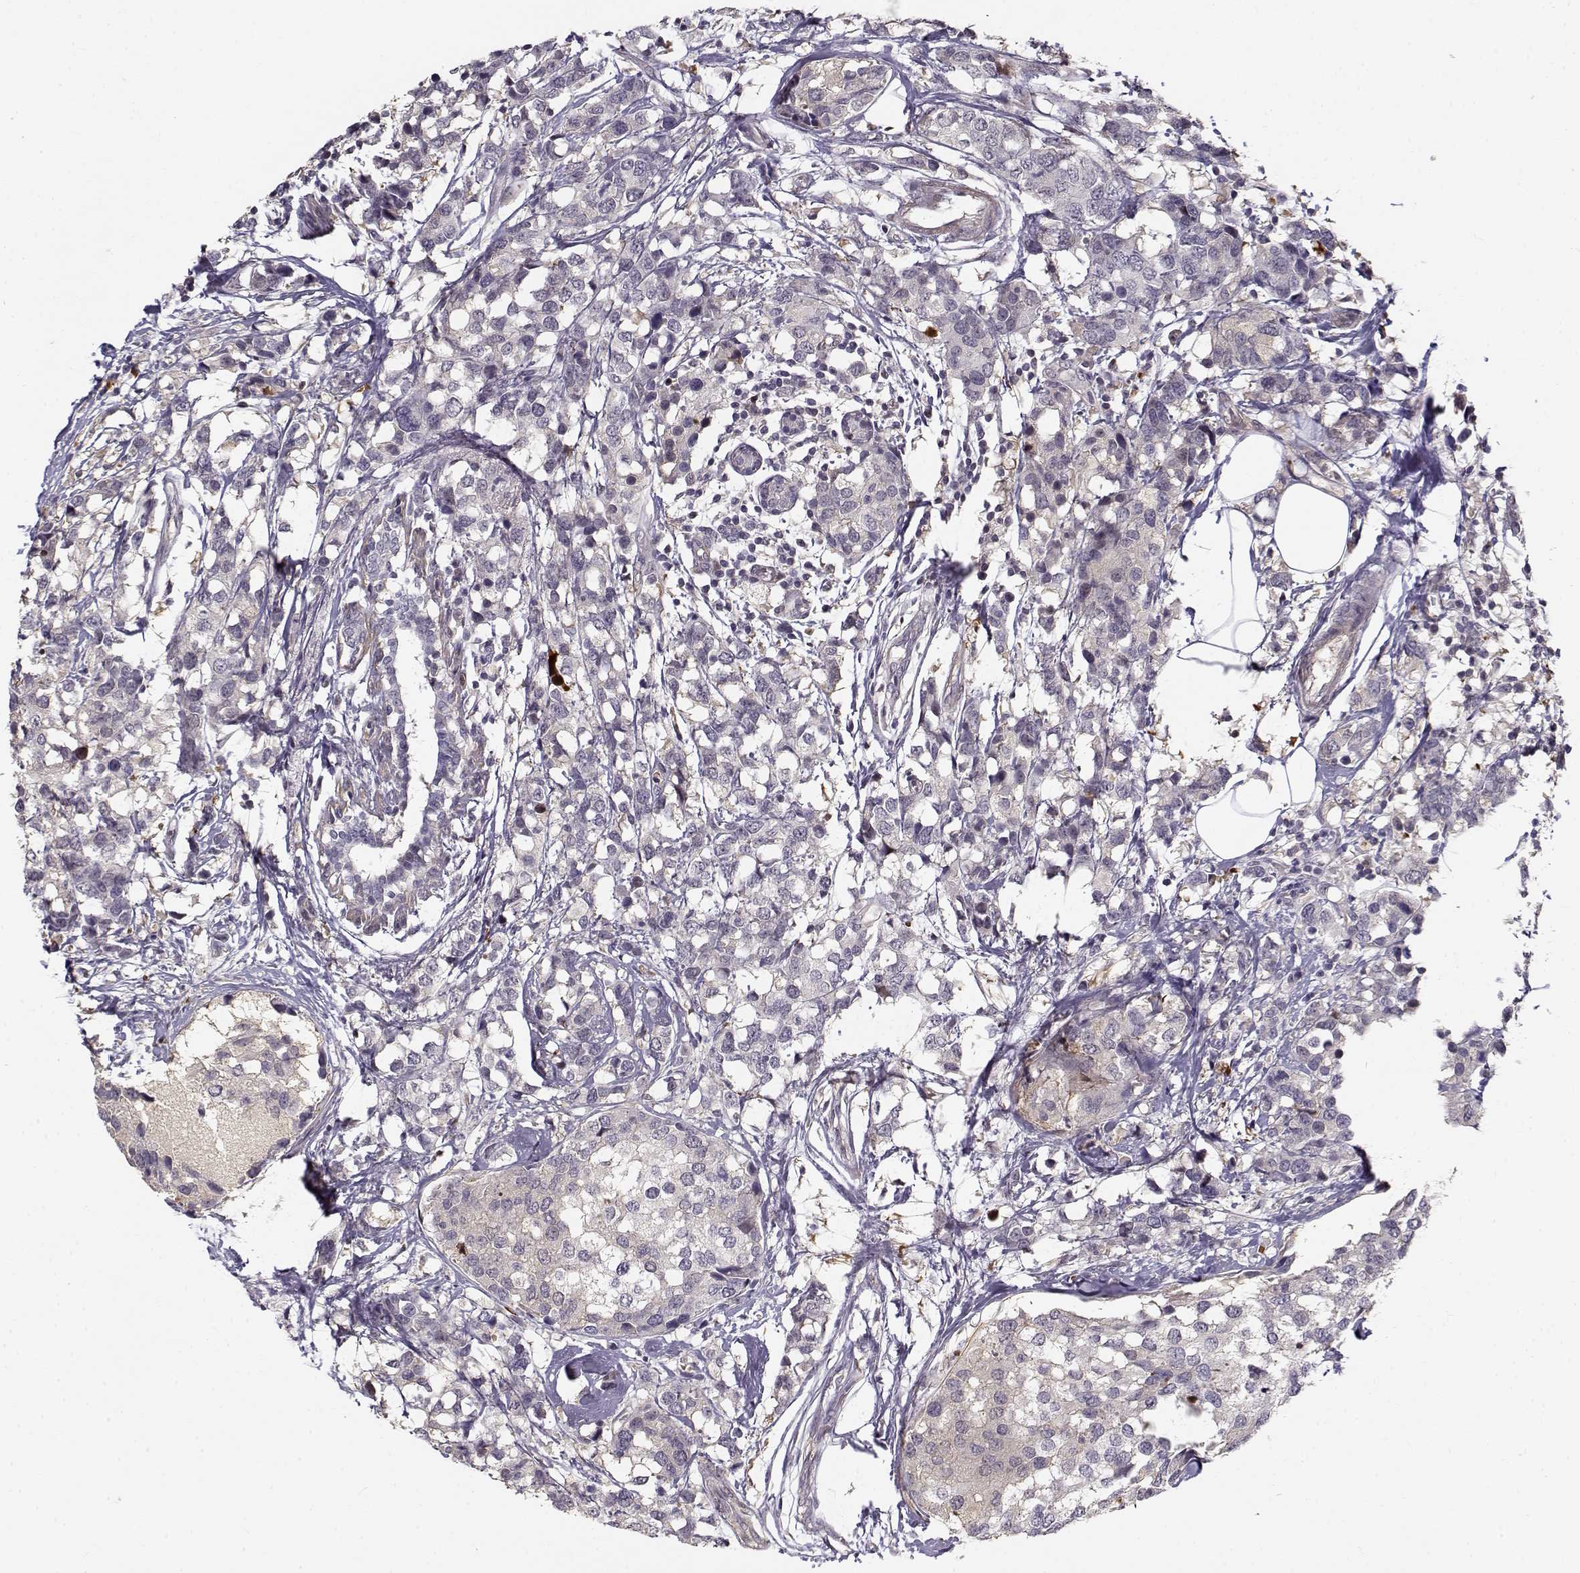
{"staining": {"intensity": "negative", "quantity": "none", "location": "none"}, "tissue": "breast cancer", "cell_type": "Tumor cells", "image_type": "cancer", "snomed": [{"axis": "morphology", "description": "Lobular carcinoma"}, {"axis": "topography", "description": "Breast"}], "caption": "Immunohistochemical staining of breast cancer (lobular carcinoma) exhibits no significant expression in tumor cells. Brightfield microscopy of immunohistochemistry (IHC) stained with DAB (brown) and hematoxylin (blue), captured at high magnification.", "gene": "RGS9BP", "patient": {"sex": "female", "age": 59}}